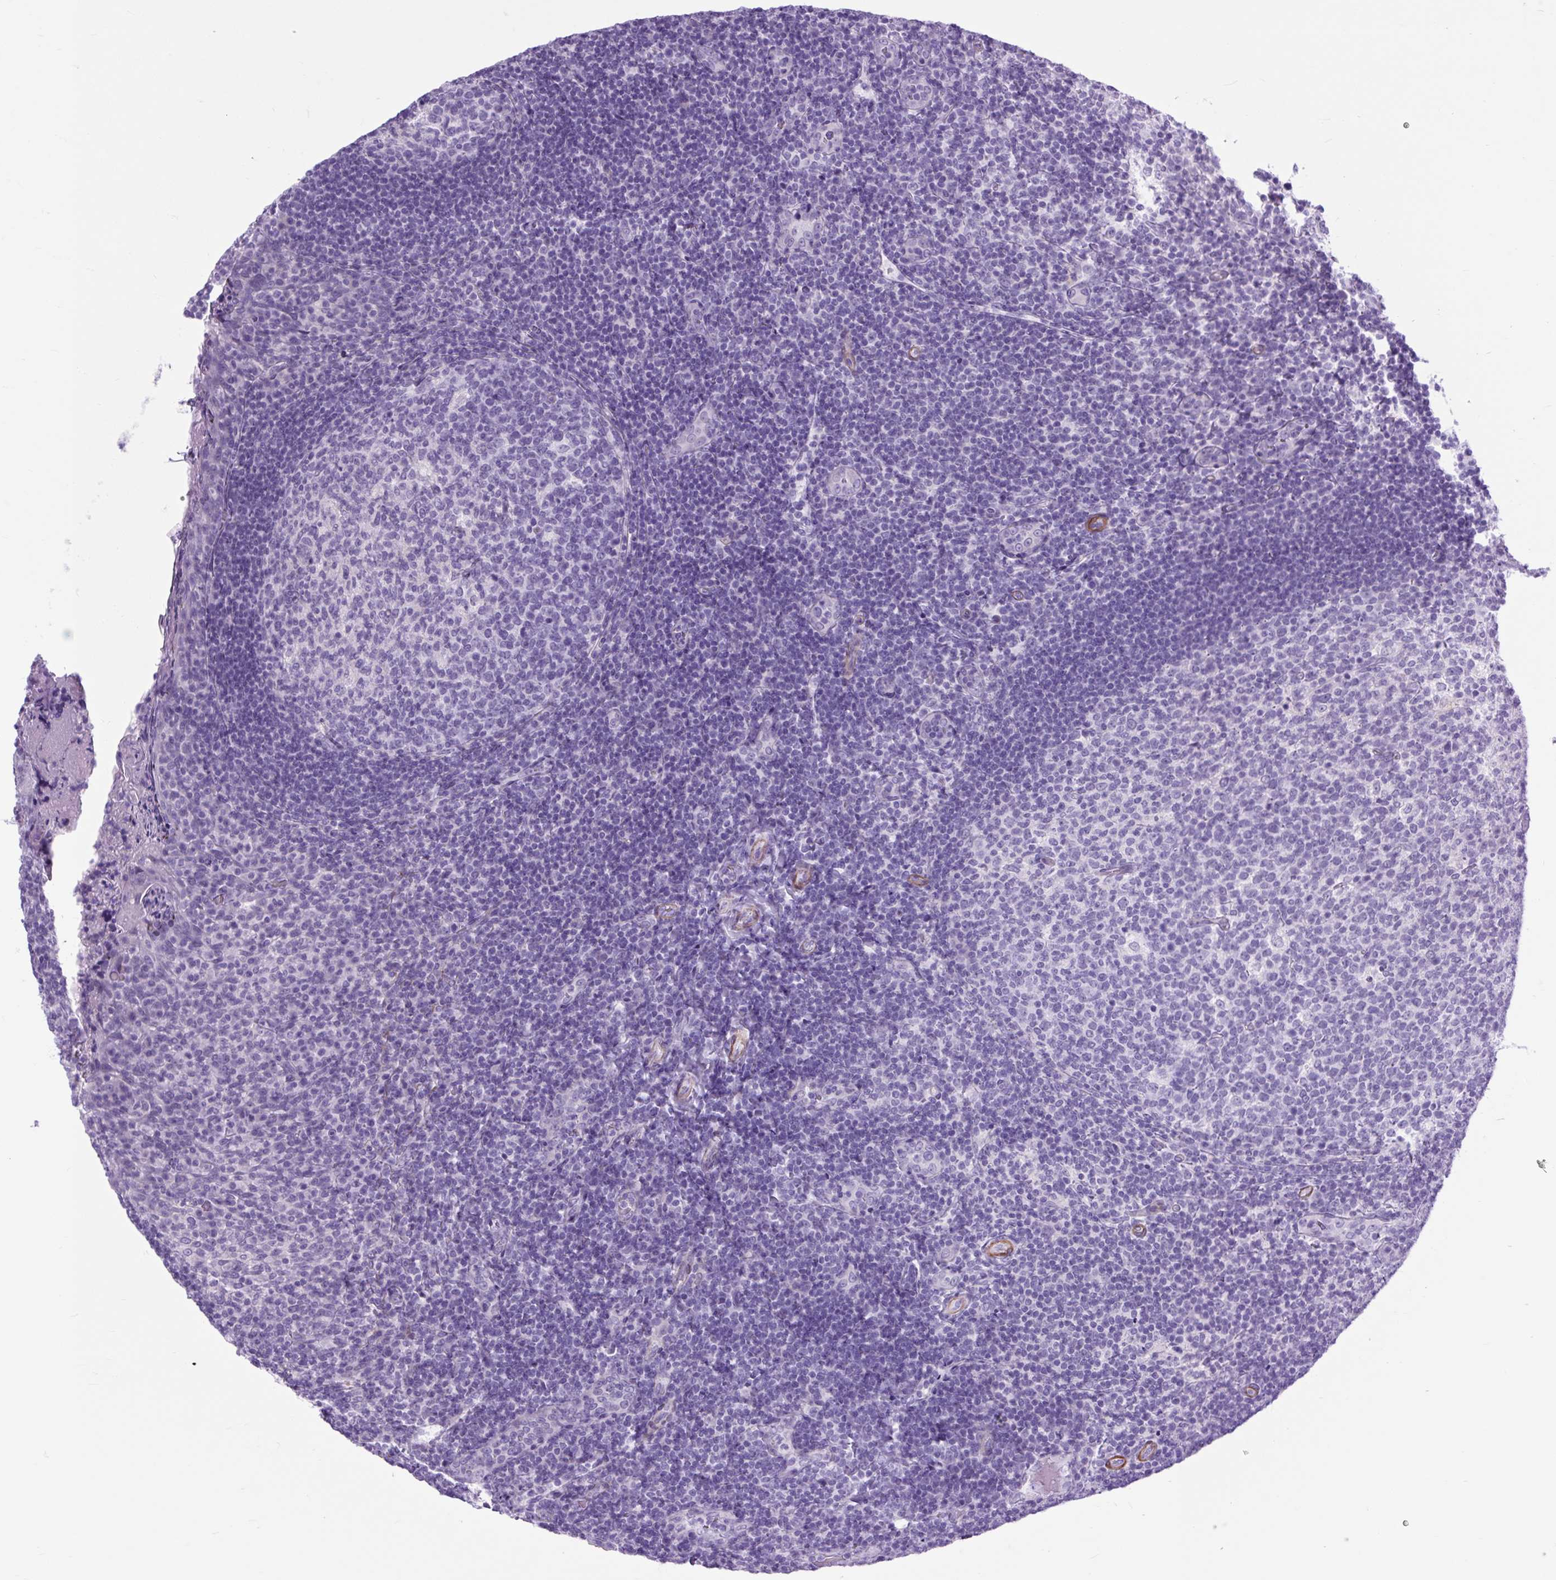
{"staining": {"intensity": "negative", "quantity": "none", "location": "none"}, "tissue": "tonsil", "cell_type": "Germinal center cells", "image_type": "normal", "snomed": [{"axis": "morphology", "description": "Normal tissue, NOS"}, {"axis": "topography", "description": "Tonsil"}], "caption": "Human tonsil stained for a protein using immunohistochemistry demonstrates no staining in germinal center cells.", "gene": "DPP6", "patient": {"sex": "female", "age": 10}}